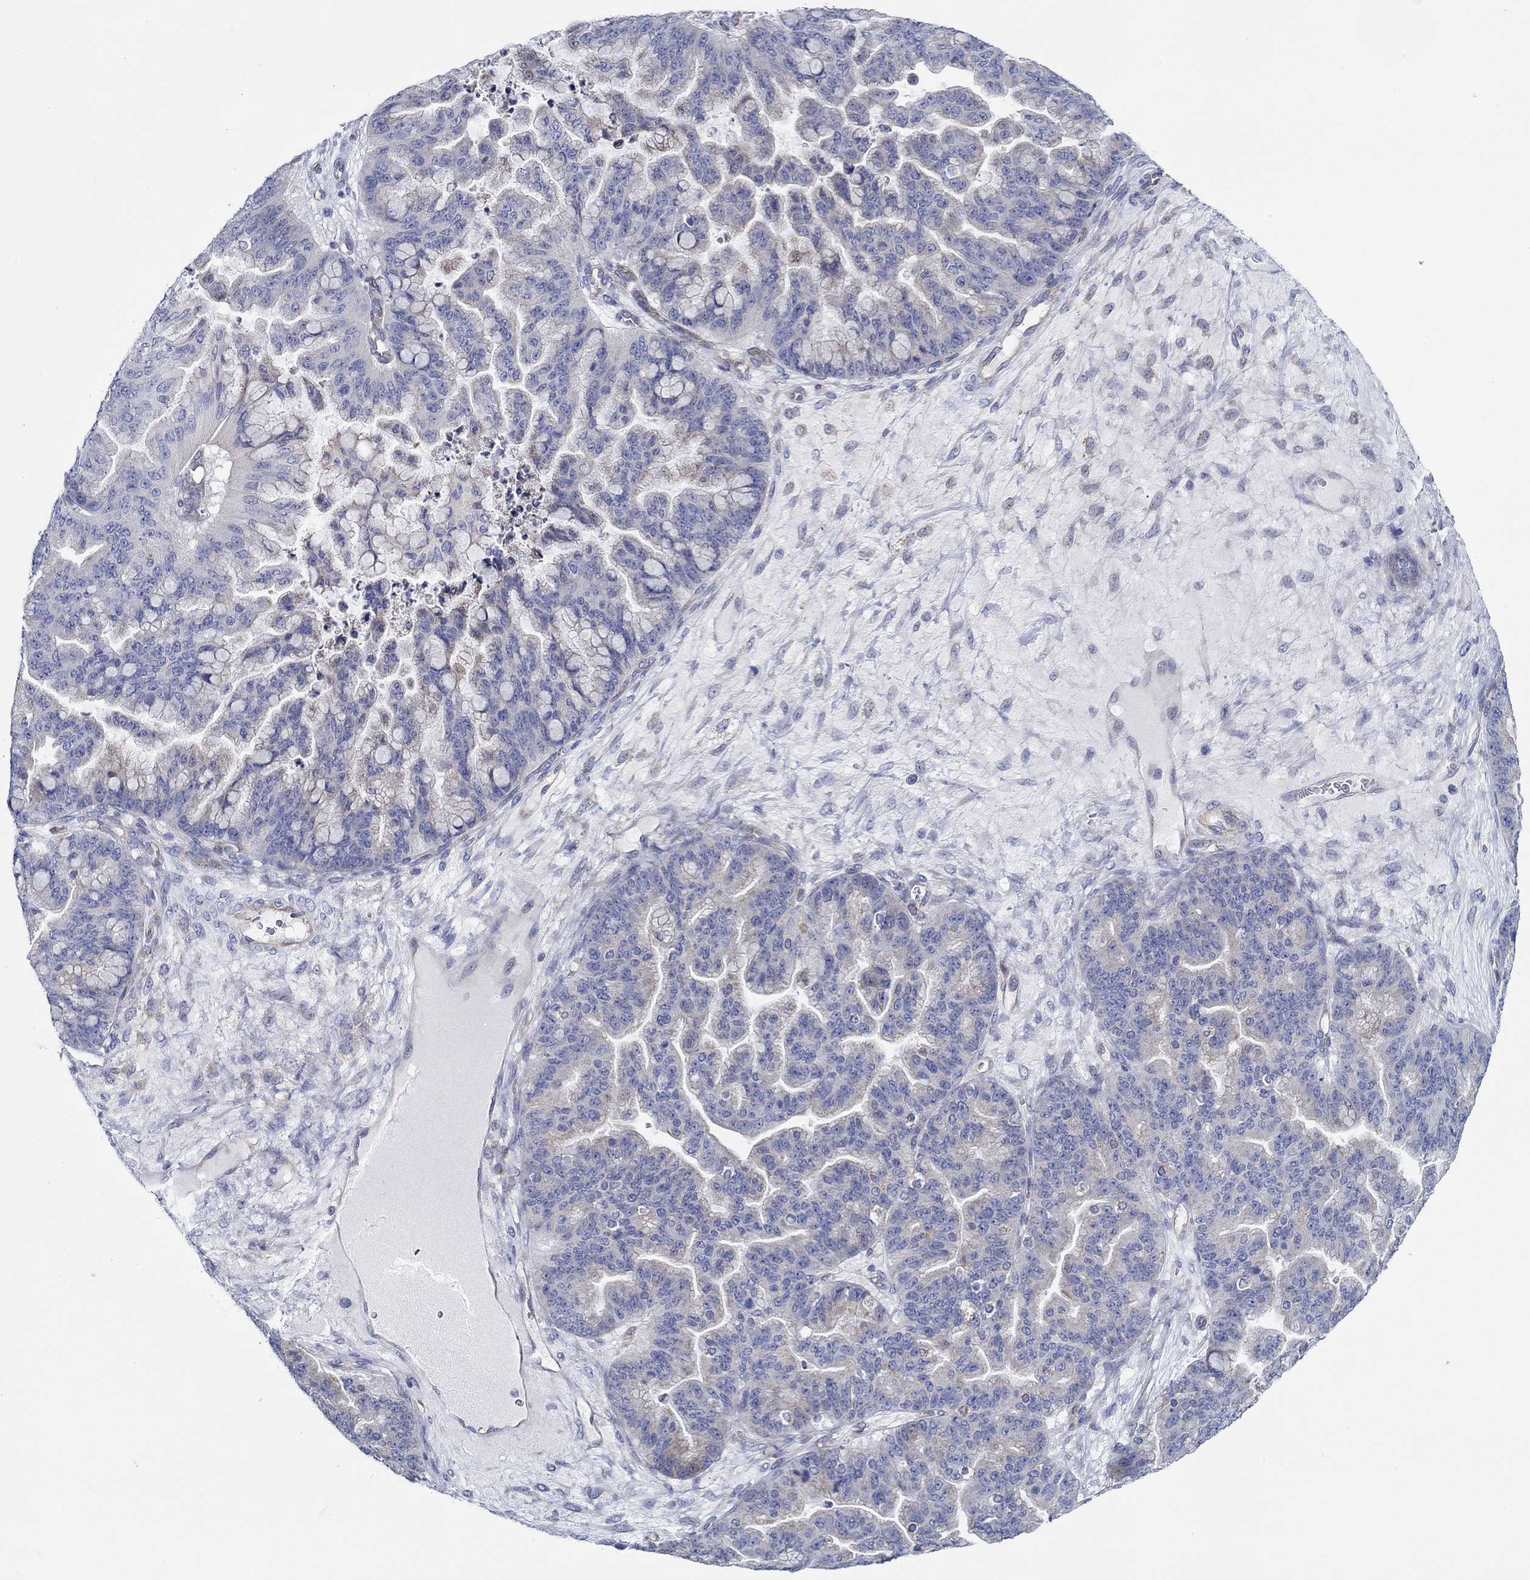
{"staining": {"intensity": "negative", "quantity": "none", "location": "none"}, "tissue": "ovarian cancer", "cell_type": "Tumor cells", "image_type": "cancer", "snomed": [{"axis": "morphology", "description": "Cystadenocarcinoma, mucinous, NOS"}, {"axis": "topography", "description": "Ovary"}], "caption": "There is no significant positivity in tumor cells of mucinous cystadenocarcinoma (ovarian).", "gene": "CFAP61", "patient": {"sex": "female", "age": 67}}